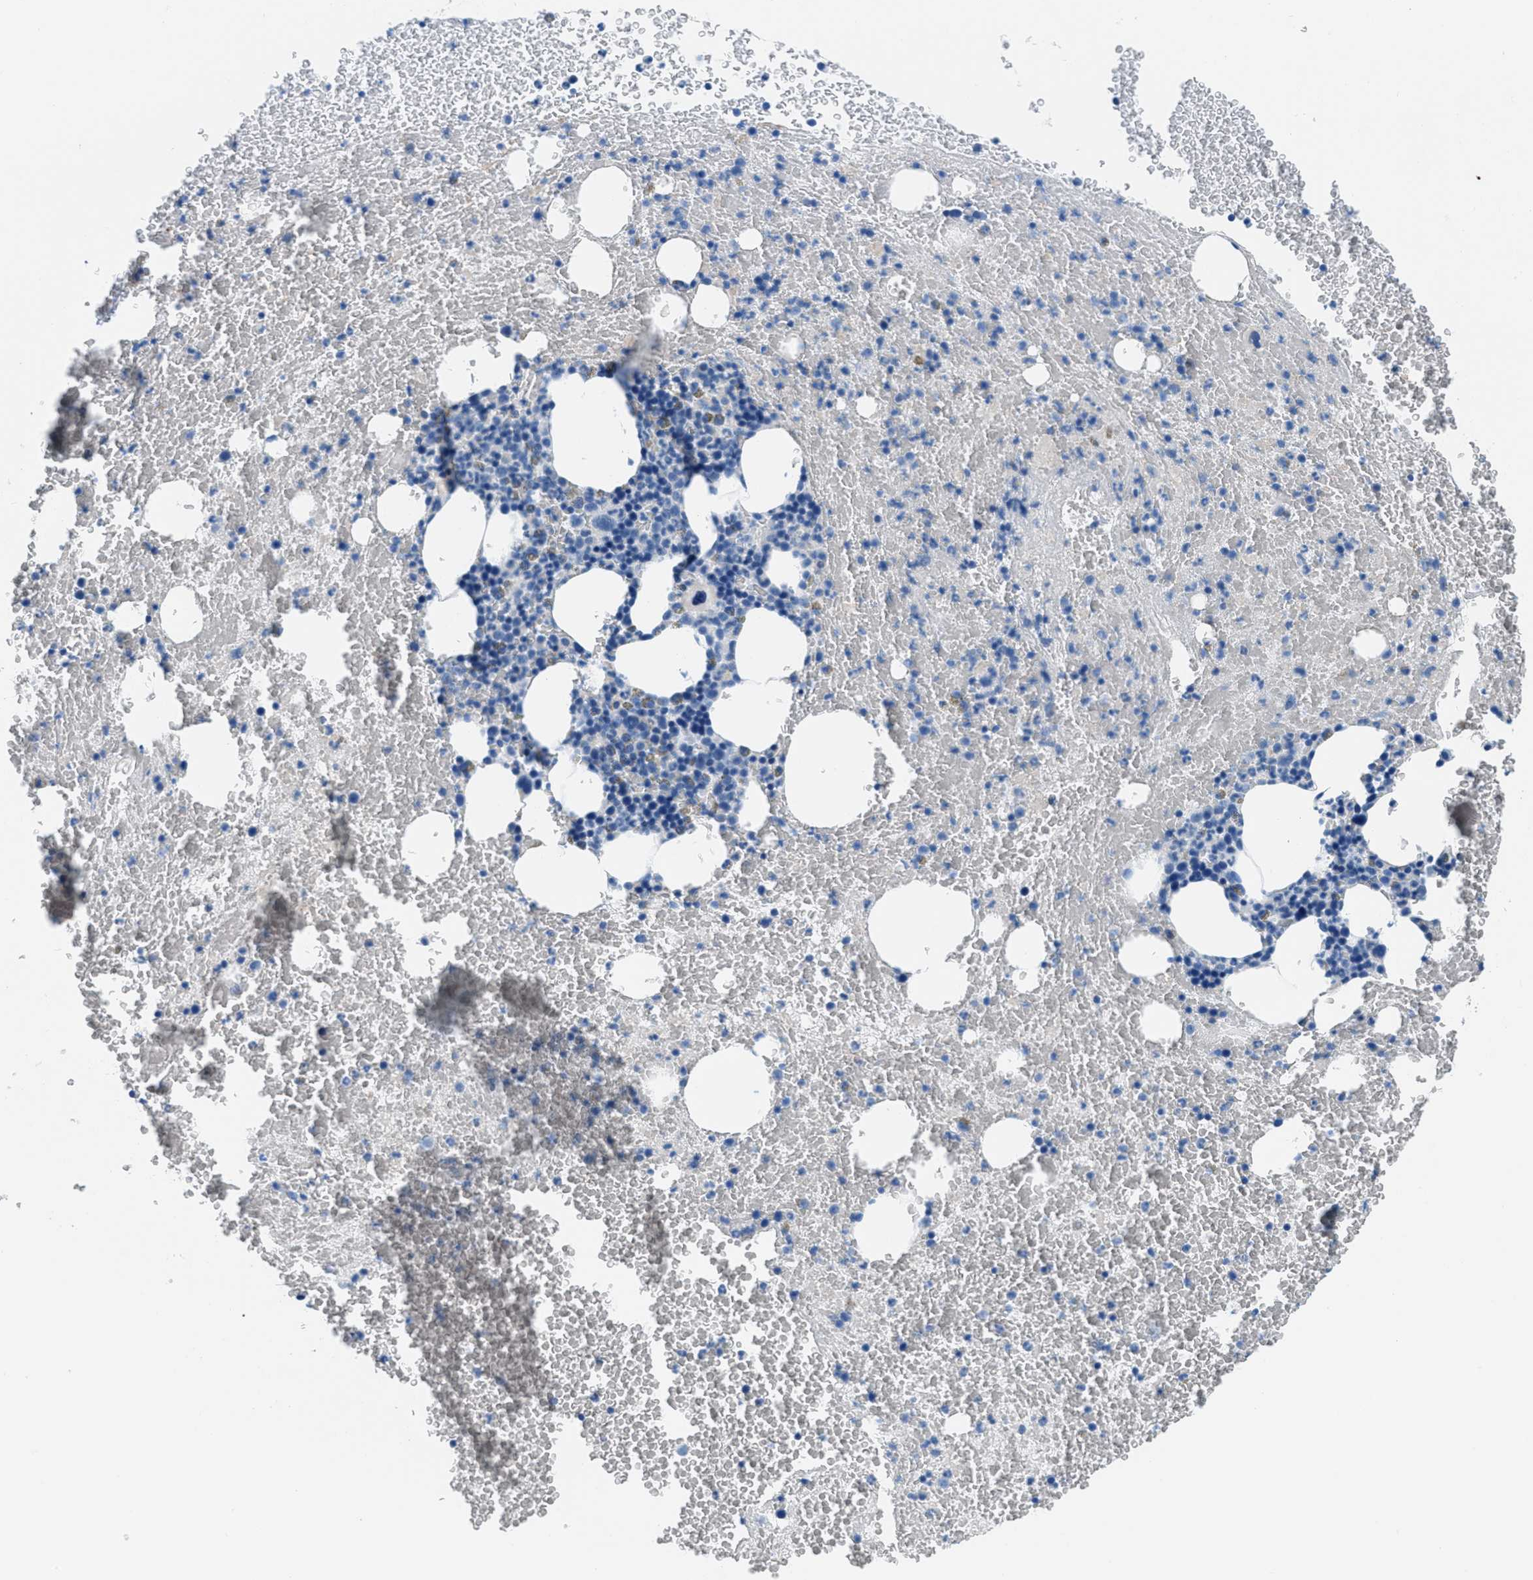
{"staining": {"intensity": "weak", "quantity": "<25%", "location": "cytoplasmic/membranous"}, "tissue": "bone marrow", "cell_type": "Hematopoietic cells", "image_type": "normal", "snomed": [{"axis": "morphology", "description": "Normal tissue, NOS"}, {"axis": "morphology", "description": "Inflammation, NOS"}, {"axis": "topography", "description": "Bone marrow"}], "caption": "Hematopoietic cells are negative for protein expression in normal human bone marrow. Brightfield microscopy of immunohistochemistry (IHC) stained with DAB (3,3'-diaminobenzidine) (brown) and hematoxylin (blue), captured at high magnification.", "gene": "MGARP", "patient": {"sex": "male", "age": 47}}